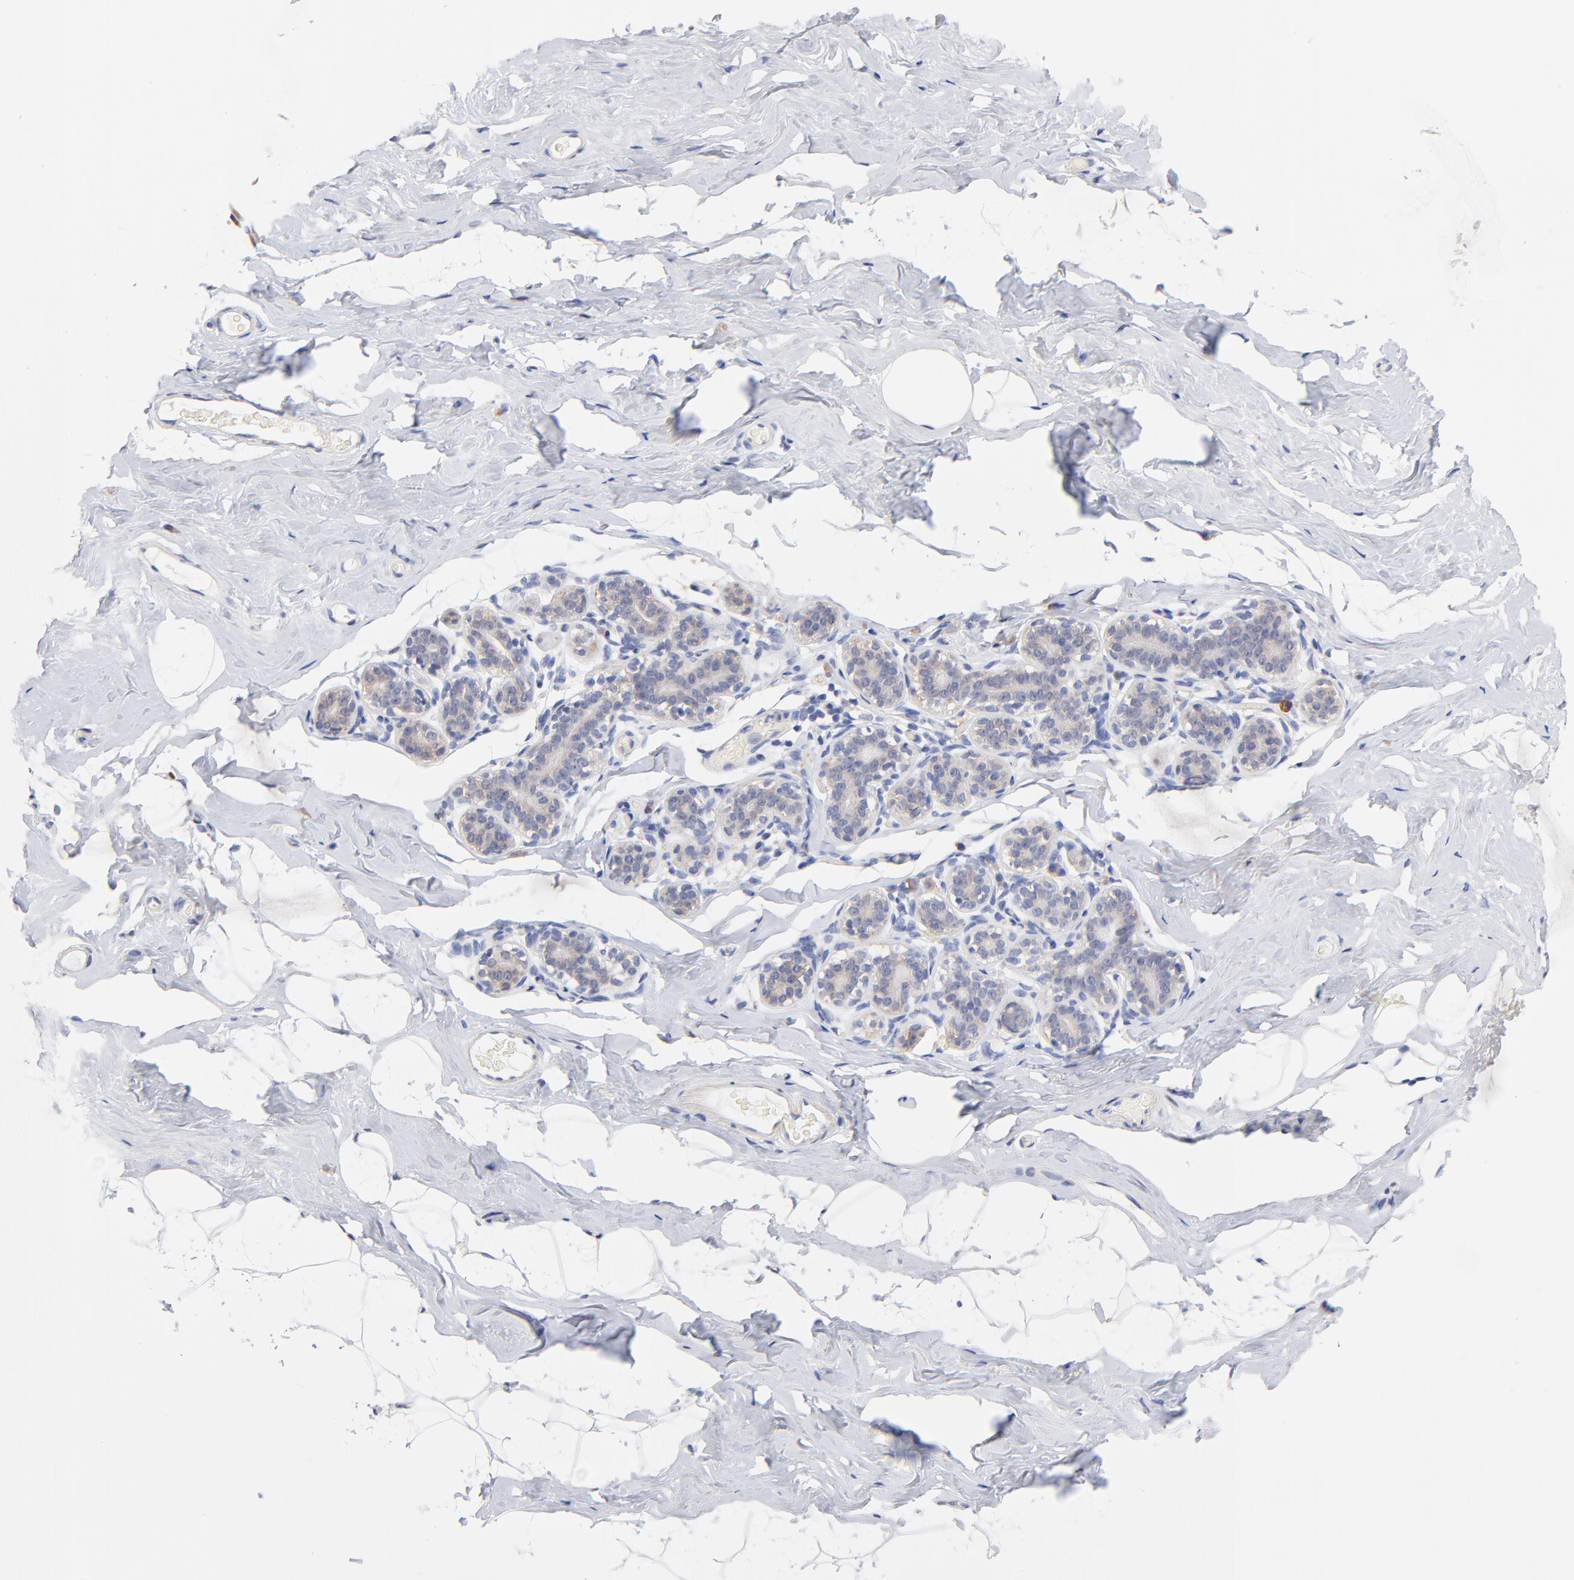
{"staining": {"intensity": "negative", "quantity": "none", "location": "none"}, "tissue": "breast", "cell_type": "Adipocytes", "image_type": "normal", "snomed": [{"axis": "morphology", "description": "Normal tissue, NOS"}, {"axis": "topography", "description": "Breast"}, {"axis": "topography", "description": "Soft tissue"}], "caption": "DAB (3,3'-diaminobenzidine) immunohistochemical staining of unremarkable breast demonstrates no significant positivity in adipocytes.", "gene": "TWNK", "patient": {"sex": "female", "age": 75}}